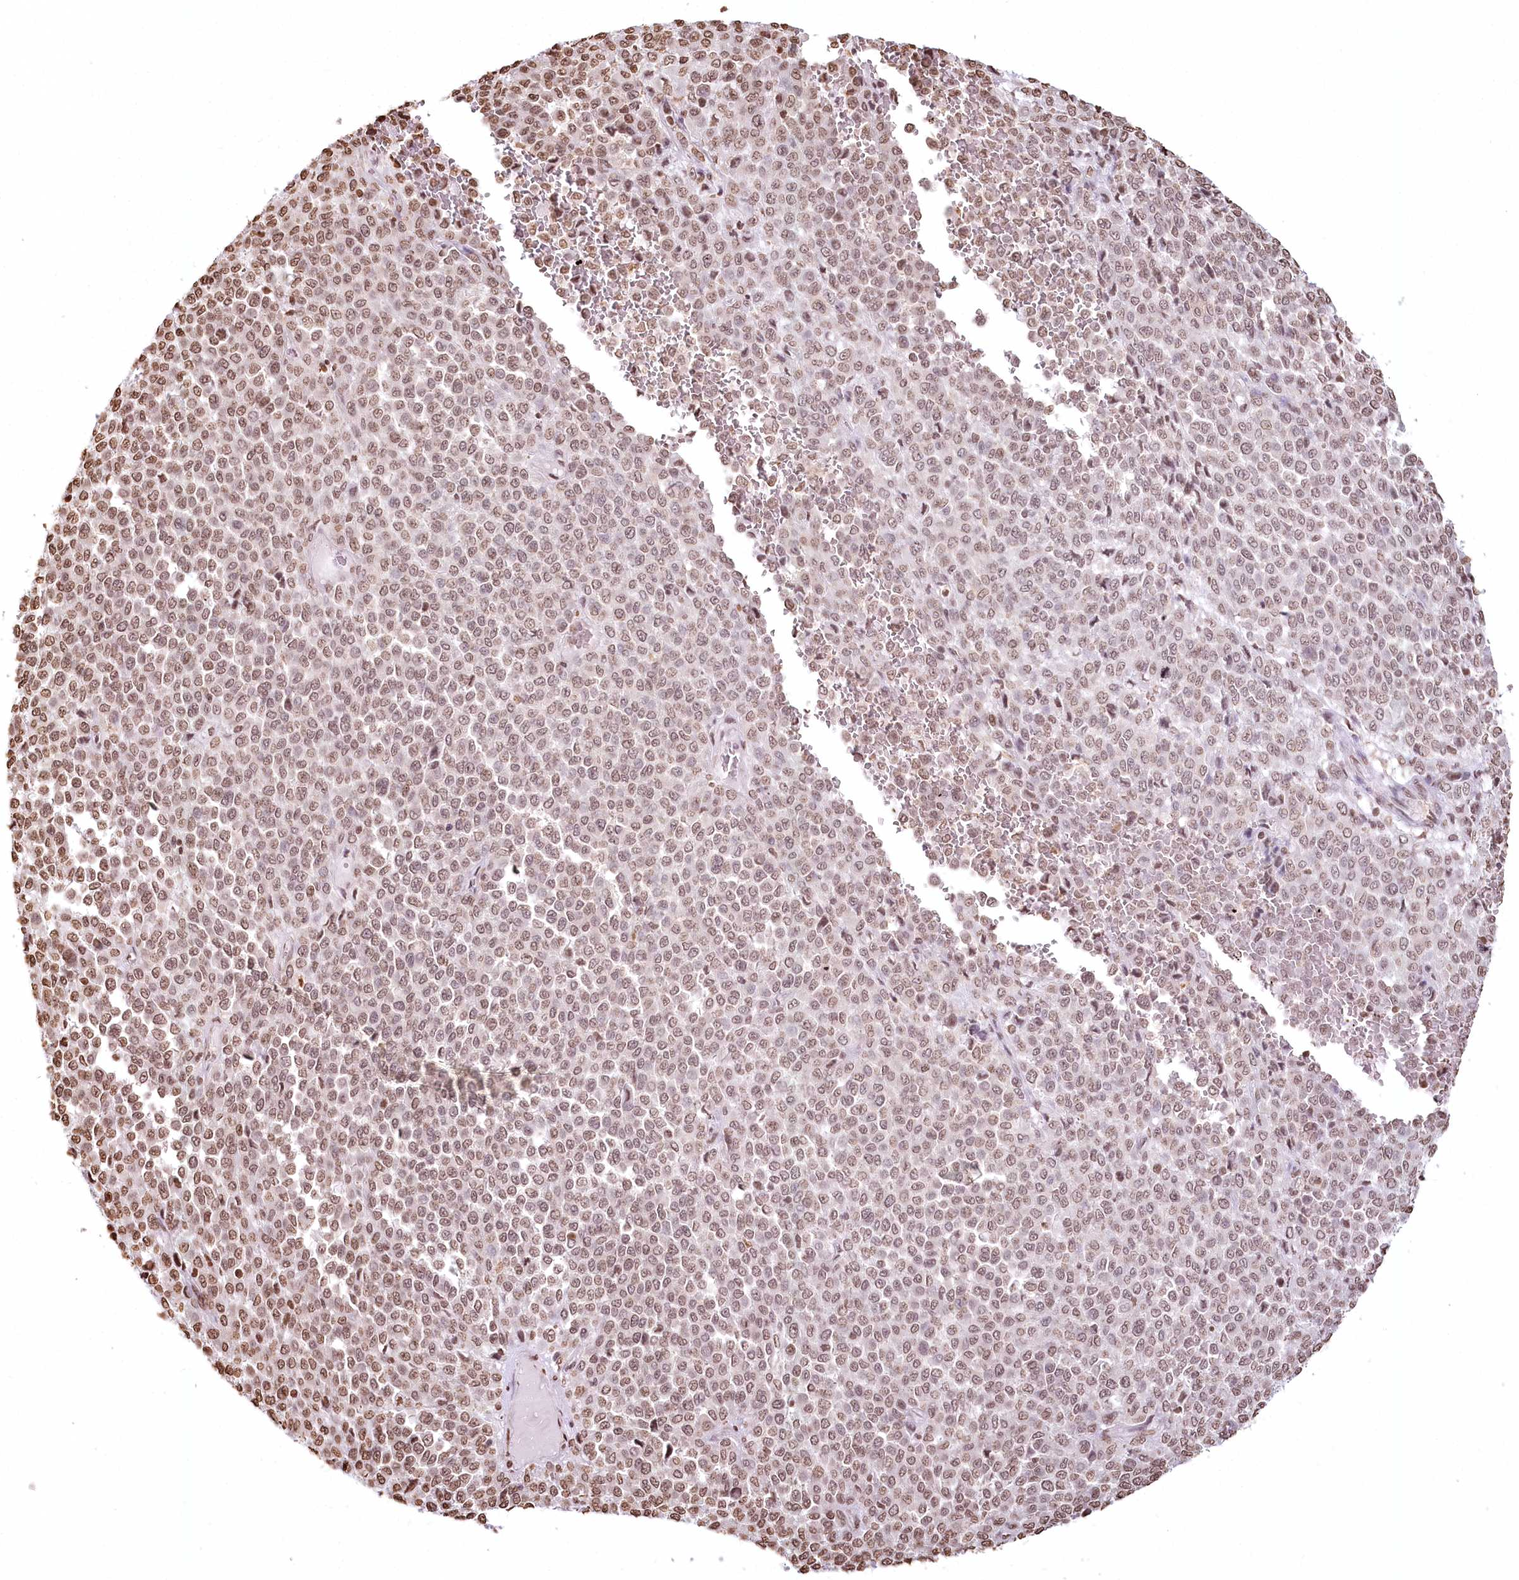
{"staining": {"intensity": "moderate", "quantity": ">75%", "location": "nuclear"}, "tissue": "melanoma", "cell_type": "Tumor cells", "image_type": "cancer", "snomed": [{"axis": "morphology", "description": "Malignant melanoma, Metastatic site"}, {"axis": "topography", "description": "Pancreas"}], "caption": "This micrograph reveals IHC staining of human malignant melanoma (metastatic site), with medium moderate nuclear staining in approximately >75% of tumor cells.", "gene": "FAM13A", "patient": {"sex": "female", "age": 30}}